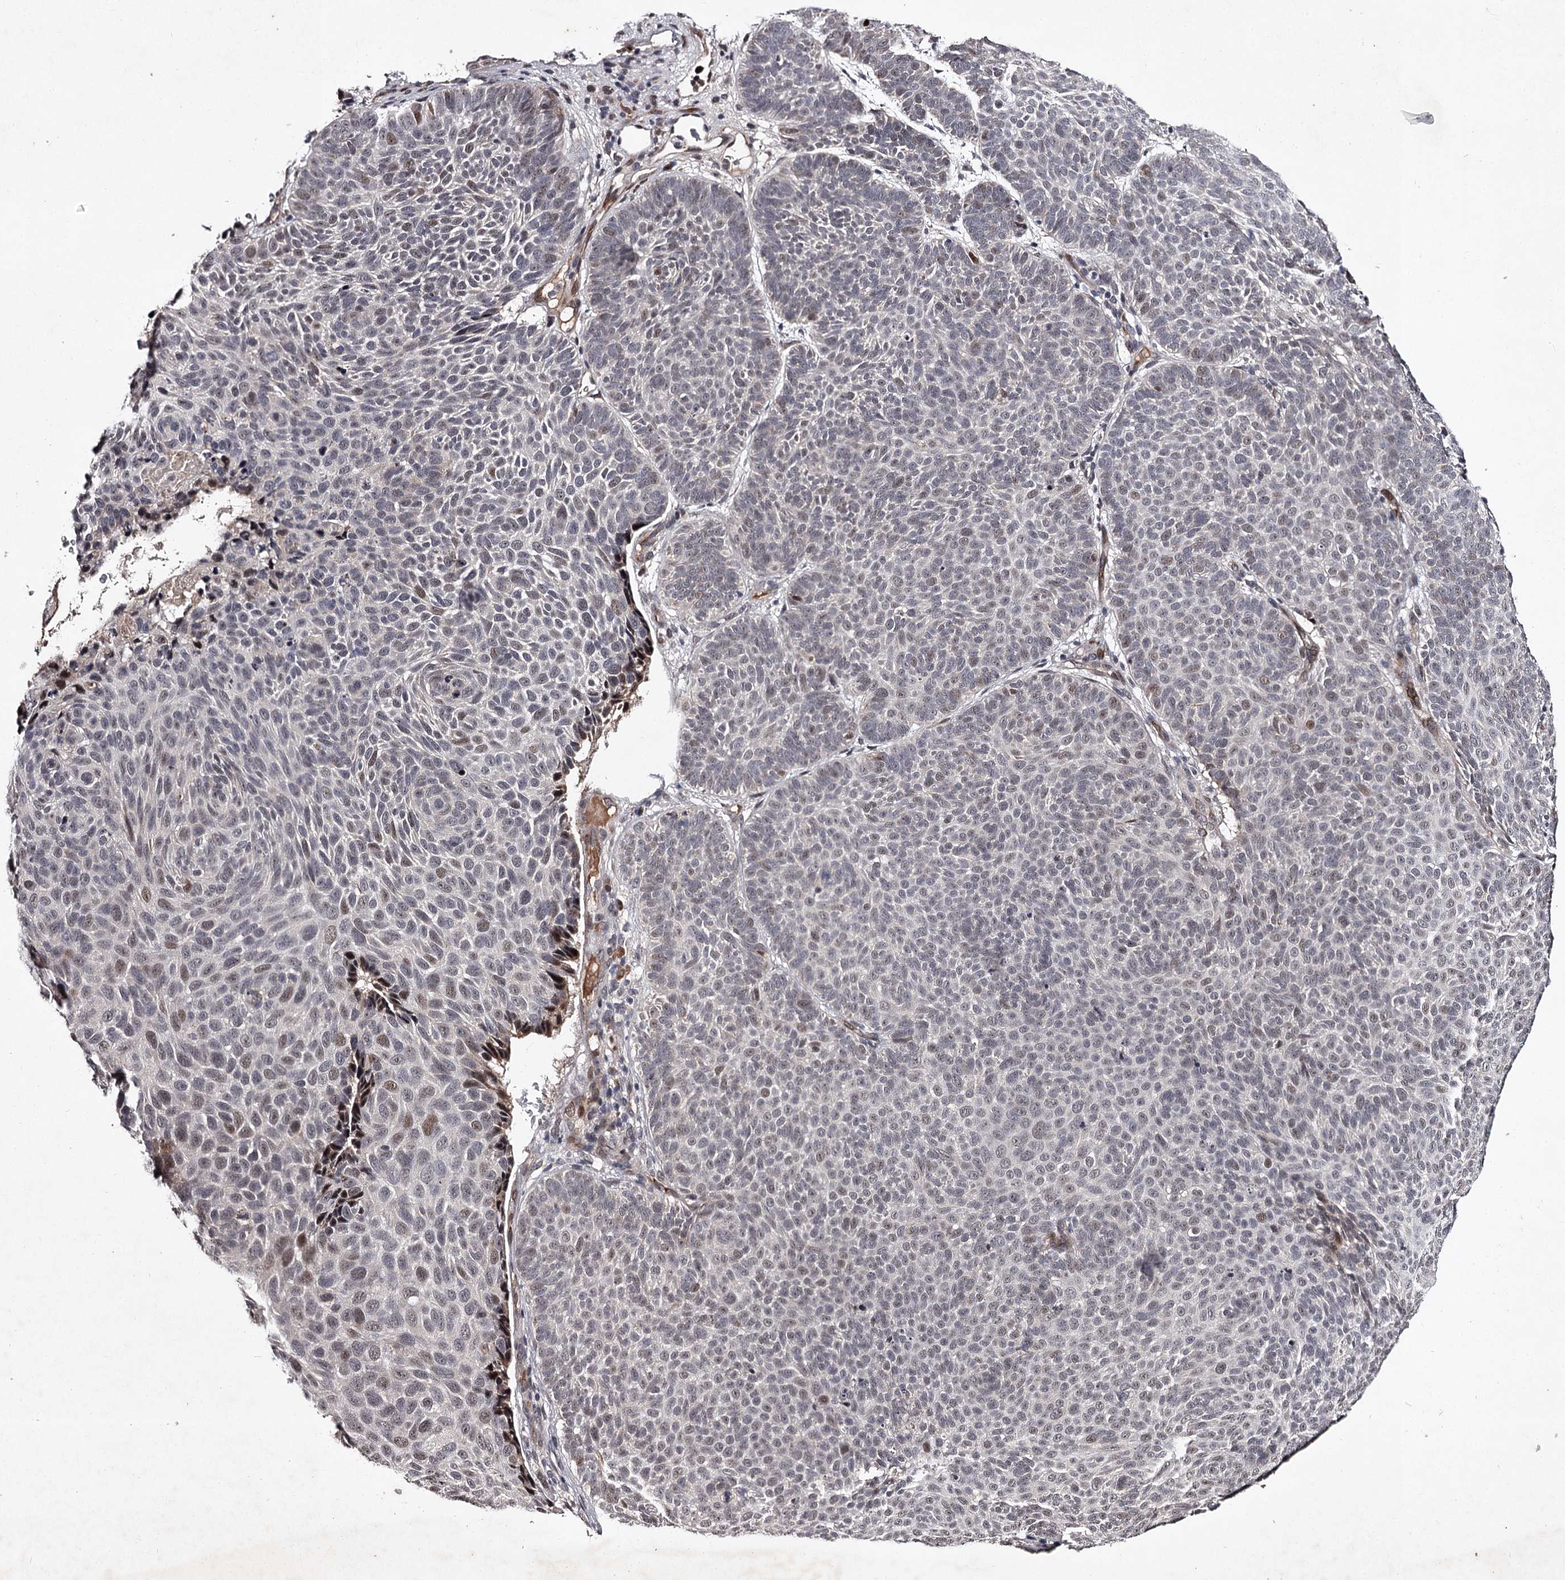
{"staining": {"intensity": "moderate", "quantity": "<25%", "location": "nuclear"}, "tissue": "skin cancer", "cell_type": "Tumor cells", "image_type": "cancer", "snomed": [{"axis": "morphology", "description": "Basal cell carcinoma"}, {"axis": "topography", "description": "Skin"}], "caption": "DAB immunohistochemical staining of skin cancer reveals moderate nuclear protein expression in approximately <25% of tumor cells. (brown staining indicates protein expression, while blue staining denotes nuclei).", "gene": "RNF44", "patient": {"sex": "male", "age": 85}}